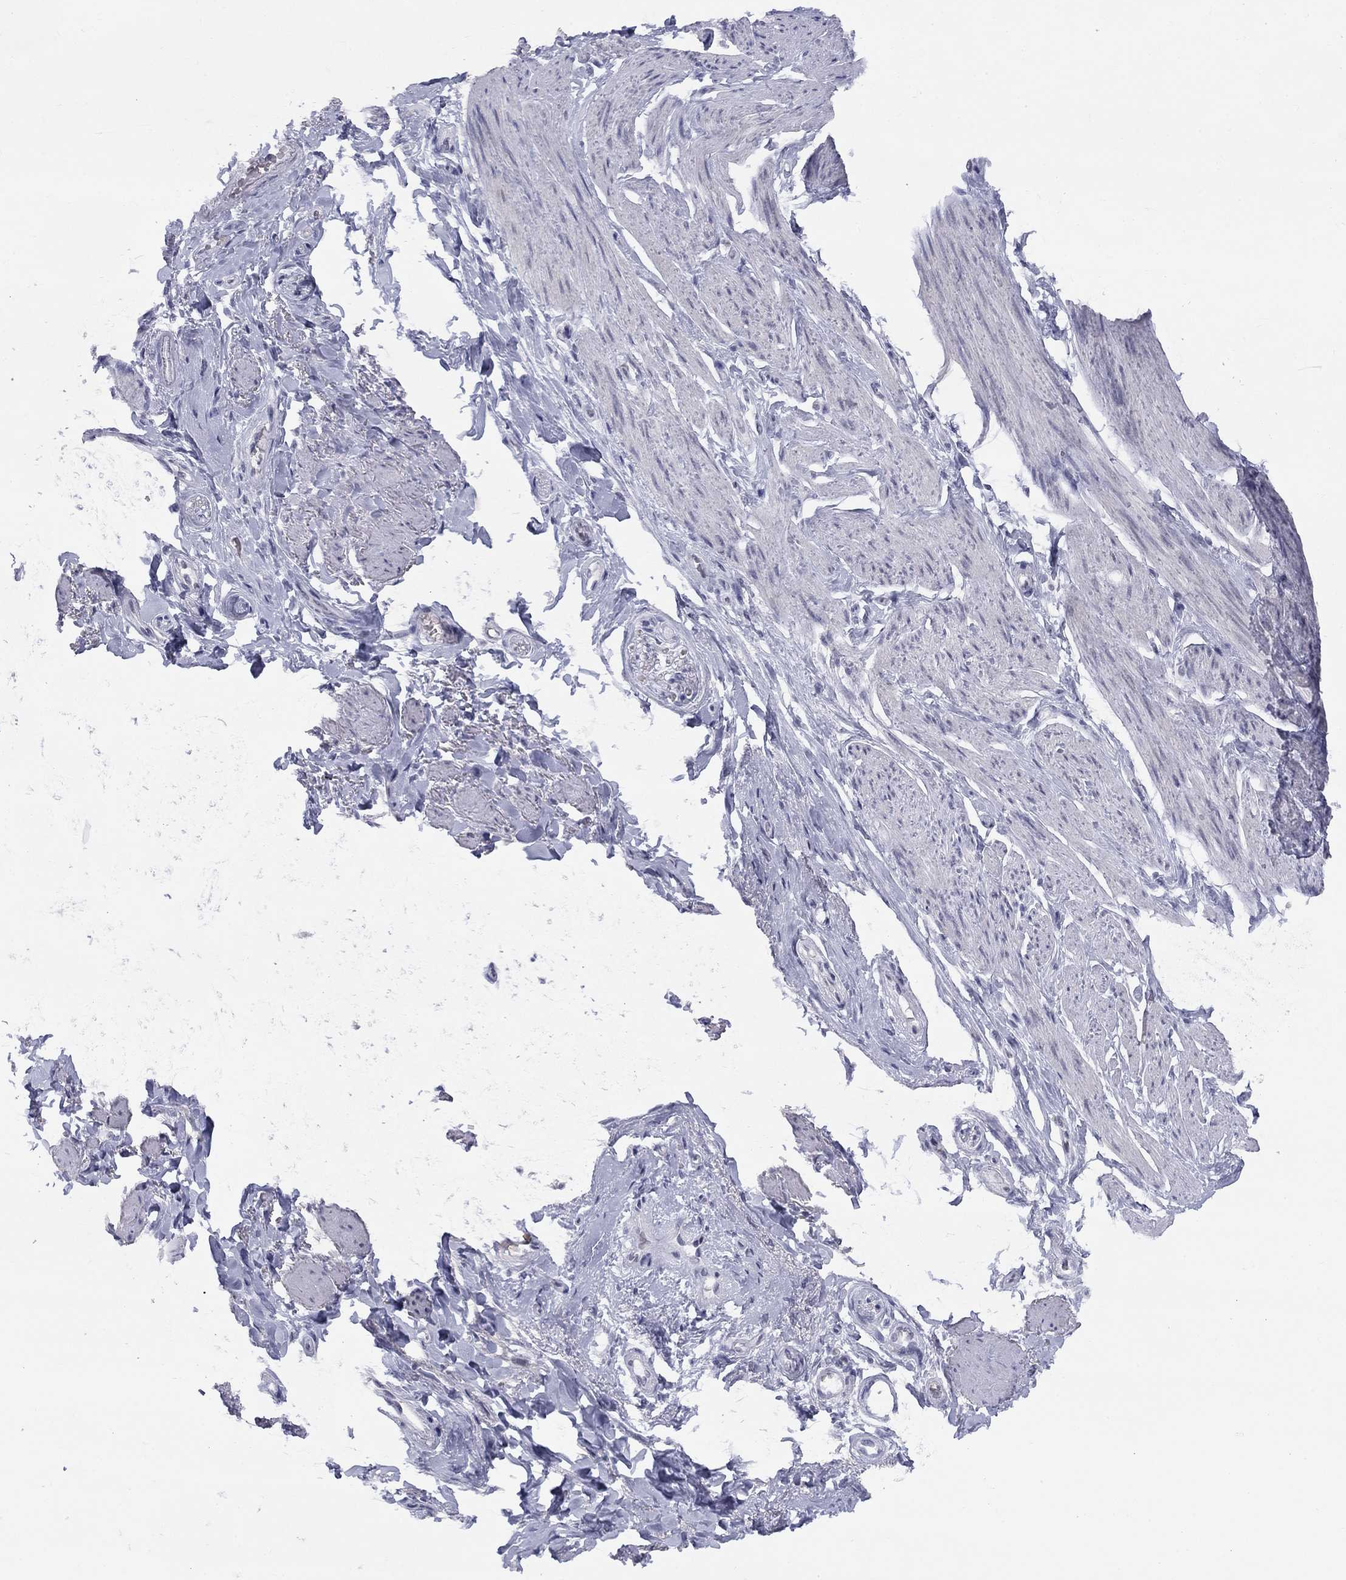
{"staining": {"intensity": "negative", "quantity": "none", "location": "none"}, "tissue": "soft tissue", "cell_type": "Fibroblasts", "image_type": "normal", "snomed": [{"axis": "morphology", "description": "Normal tissue, NOS"}, {"axis": "topography", "description": "Skeletal muscle"}, {"axis": "topography", "description": "Anal"}, {"axis": "topography", "description": "Peripheral nerve tissue"}], "caption": "Immunohistochemistry image of normal soft tissue: soft tissue stained with DAB displays no significant protein staining in fibroblasts. (DAB immunohistochemistry visualized using brightfield microscopy, high magnification).", "gene": "DMTN", "patient": {"sex": "male", "age": 53}}